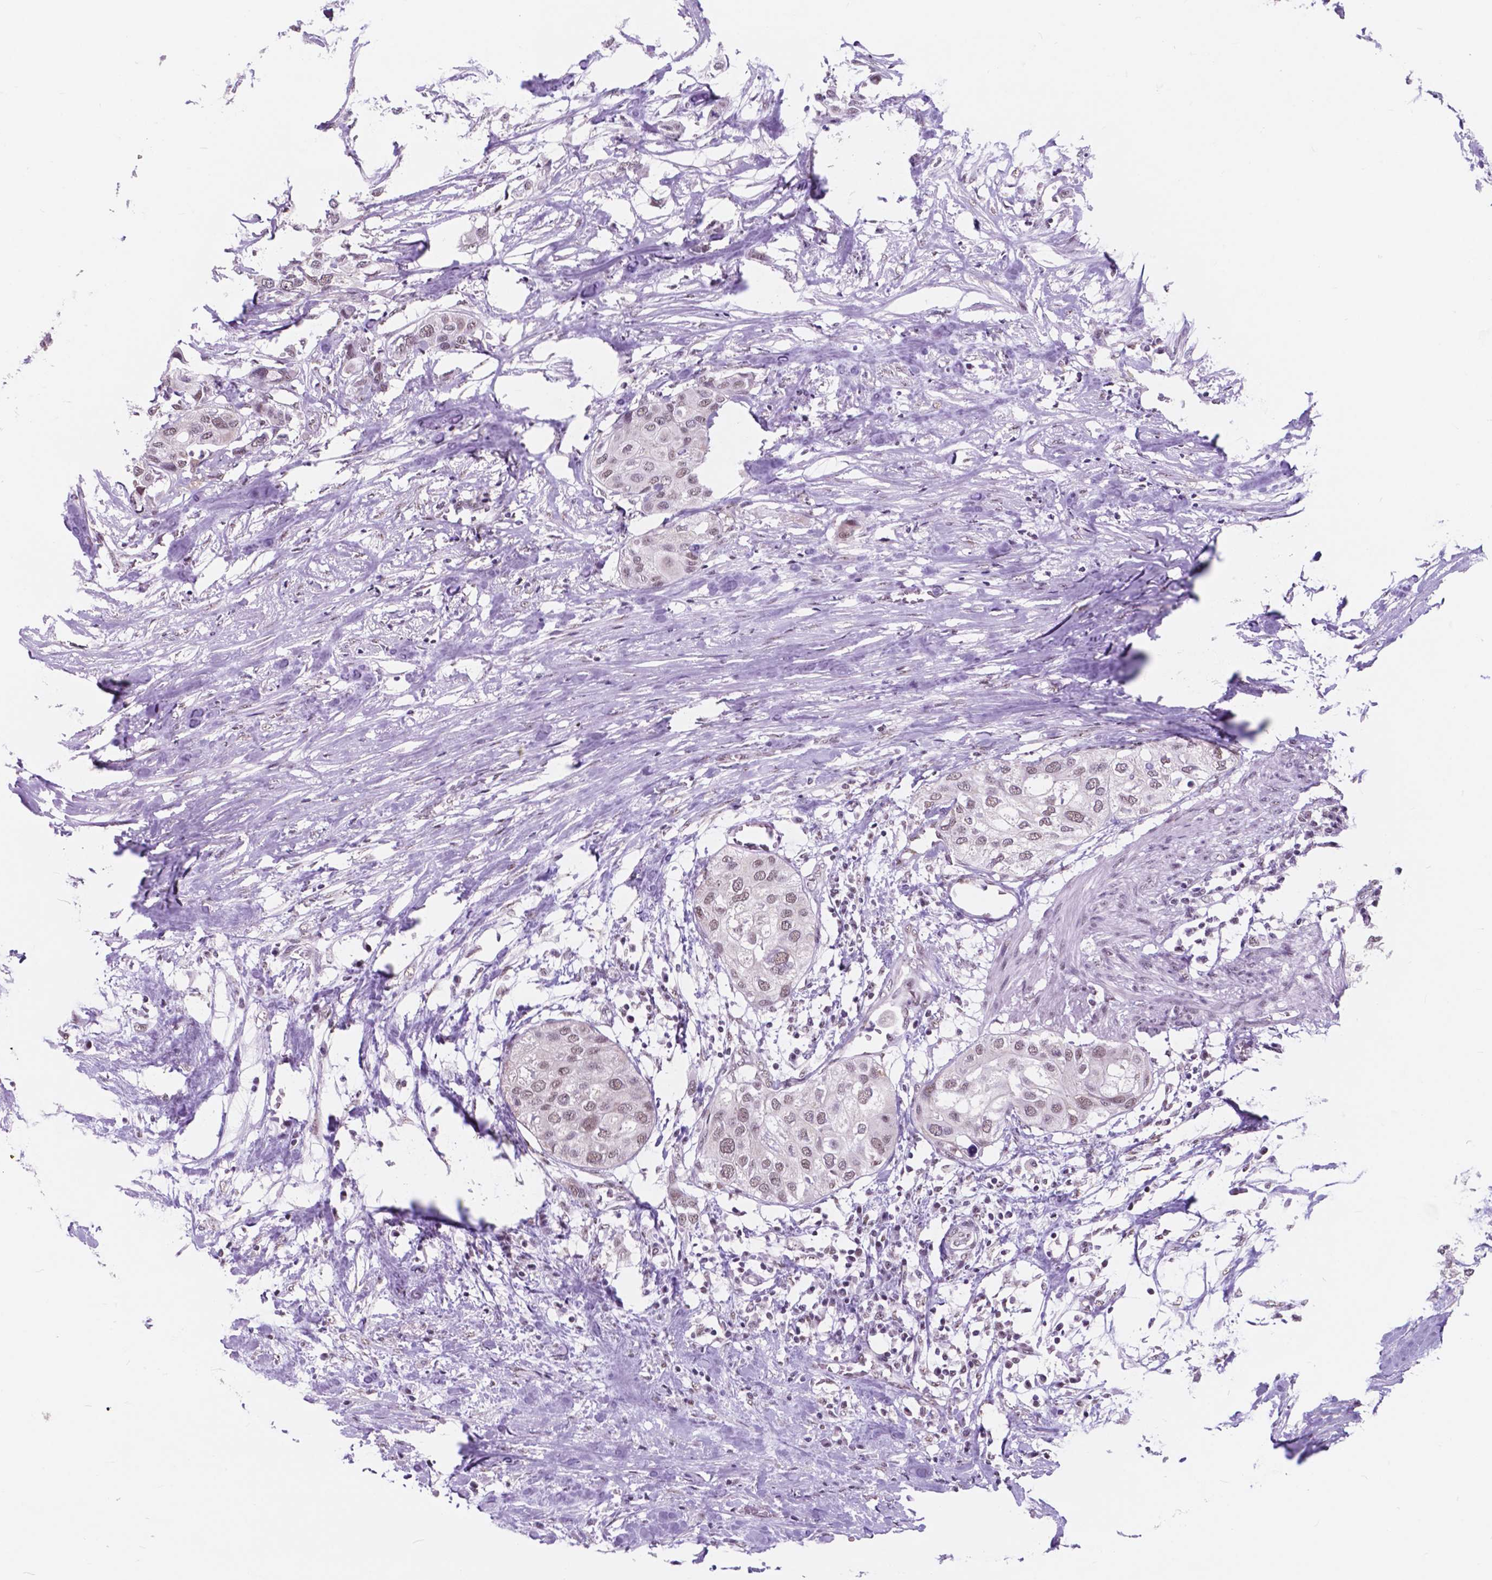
{"staining": {"intensity": "weak", "quantity": "25%-75%", "location": "nuclear"}, "tissue": "urothelial cancer", "cell_type": "Tumor cells", "image_type": "cancer", "snomed": [{"axis": "morphology", "description": "Urothelial carcinoma, High grade"}, {"axis": "topography", "description": "Urinary bladder"}], "caption": "This is a micrograph of IHC staining of urothelial cancer, which shows weak staining in the nuclear of tumor cells.", "gene": "BCAS2", "patient": {"sex": "male", "age": 64}}